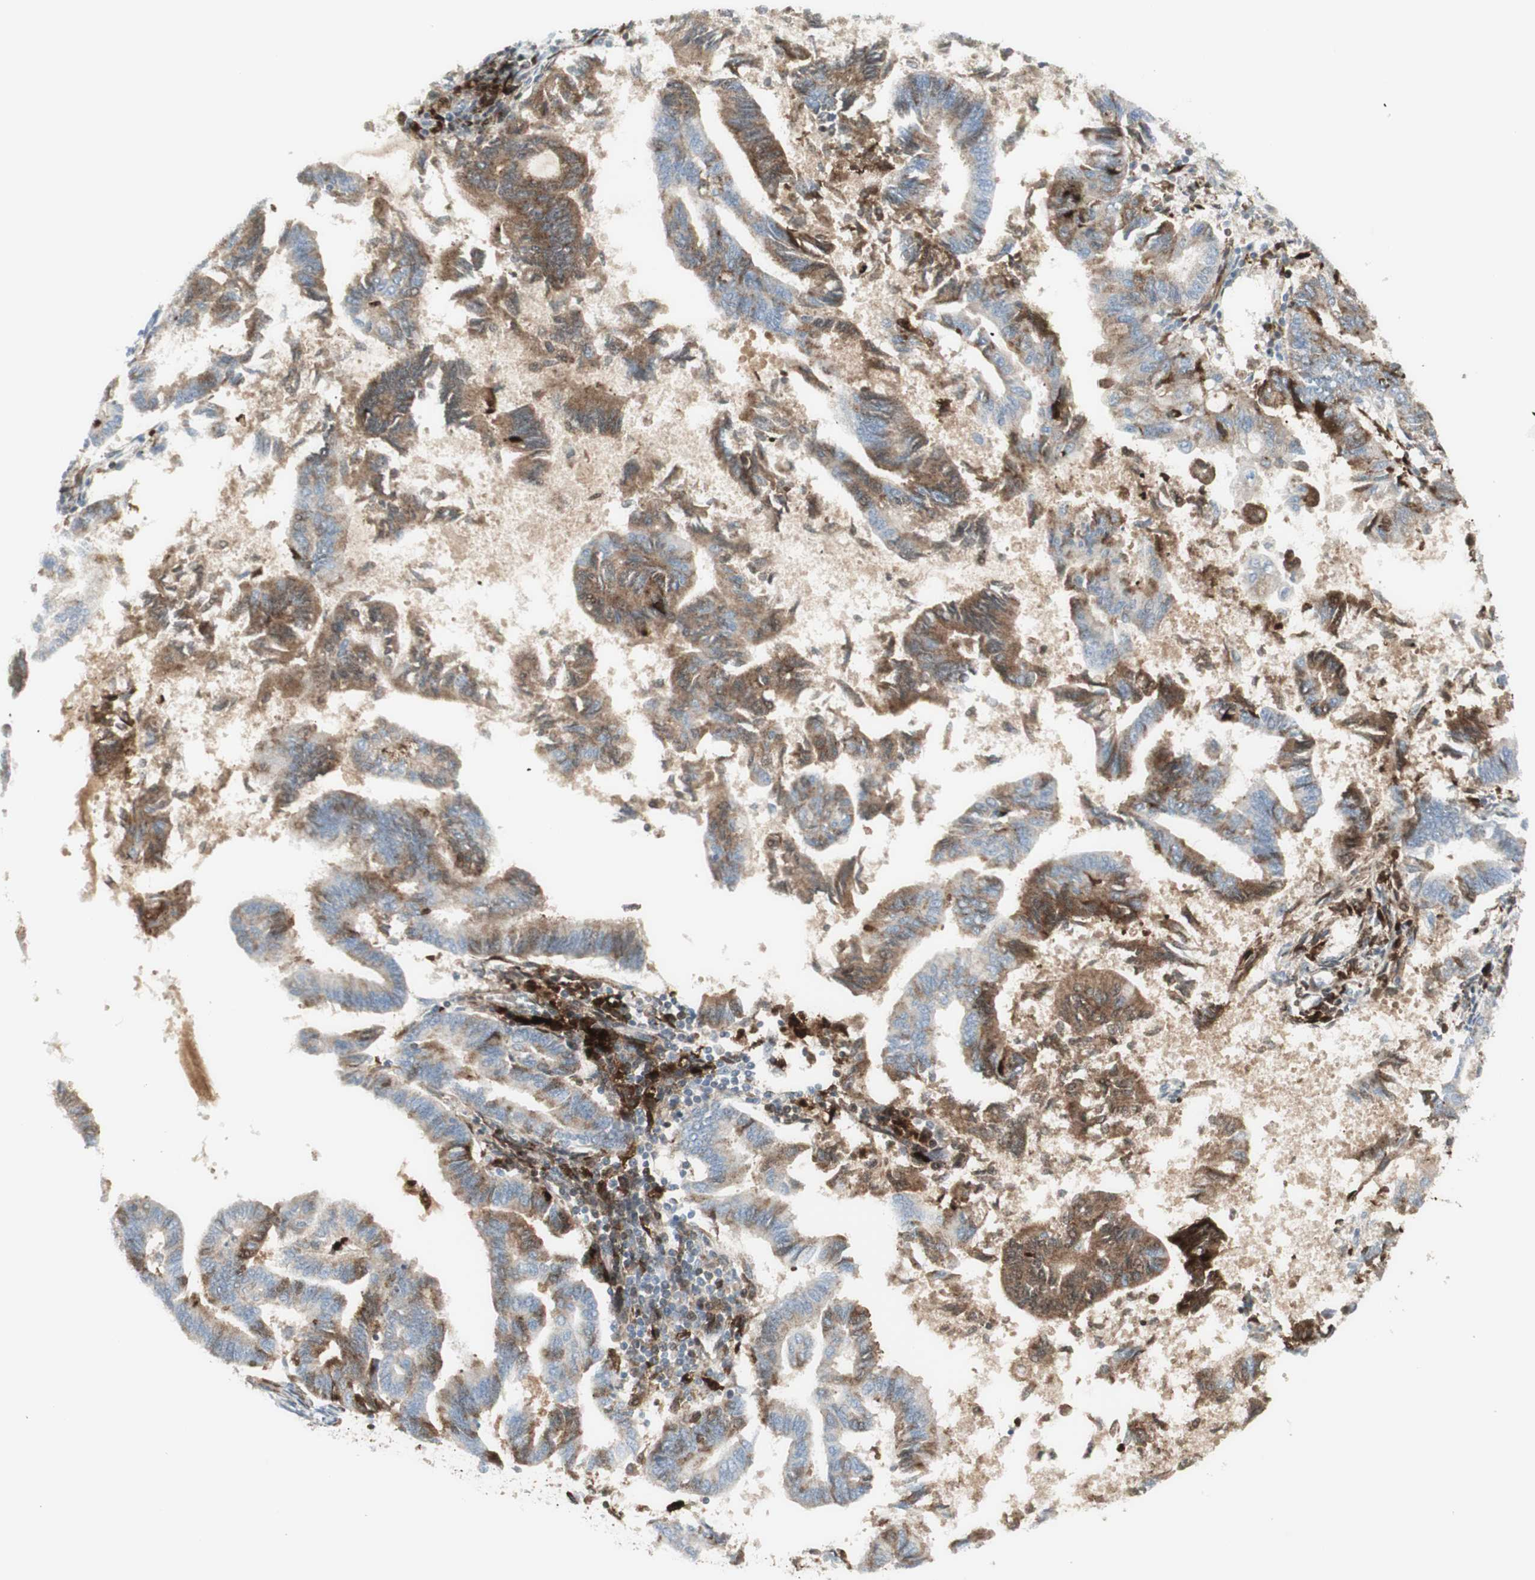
{"staining": {"intensity": "strong", "quantity": "25%-75%", "location": "cytoplasmic/membranous"}, "tissue": "endometrial cancer", "cell_type": "Tumor cells", "image_type": "cancer", "snomed": [{"axis": "morphology", "description": "Adenocarcinoma, NOS"}, {"axis": "topography", "description": "Endometrium"}], "caption": "A high-resolution photomicrograph shows IHC staining of adenocarcinoma (endometrial), which reveals strong cytoplasmic/membranous positivity in approximately 25%-75% of tumor cells.", "gene": "MDK", "patient": {"sex": "female", "age": 86}}